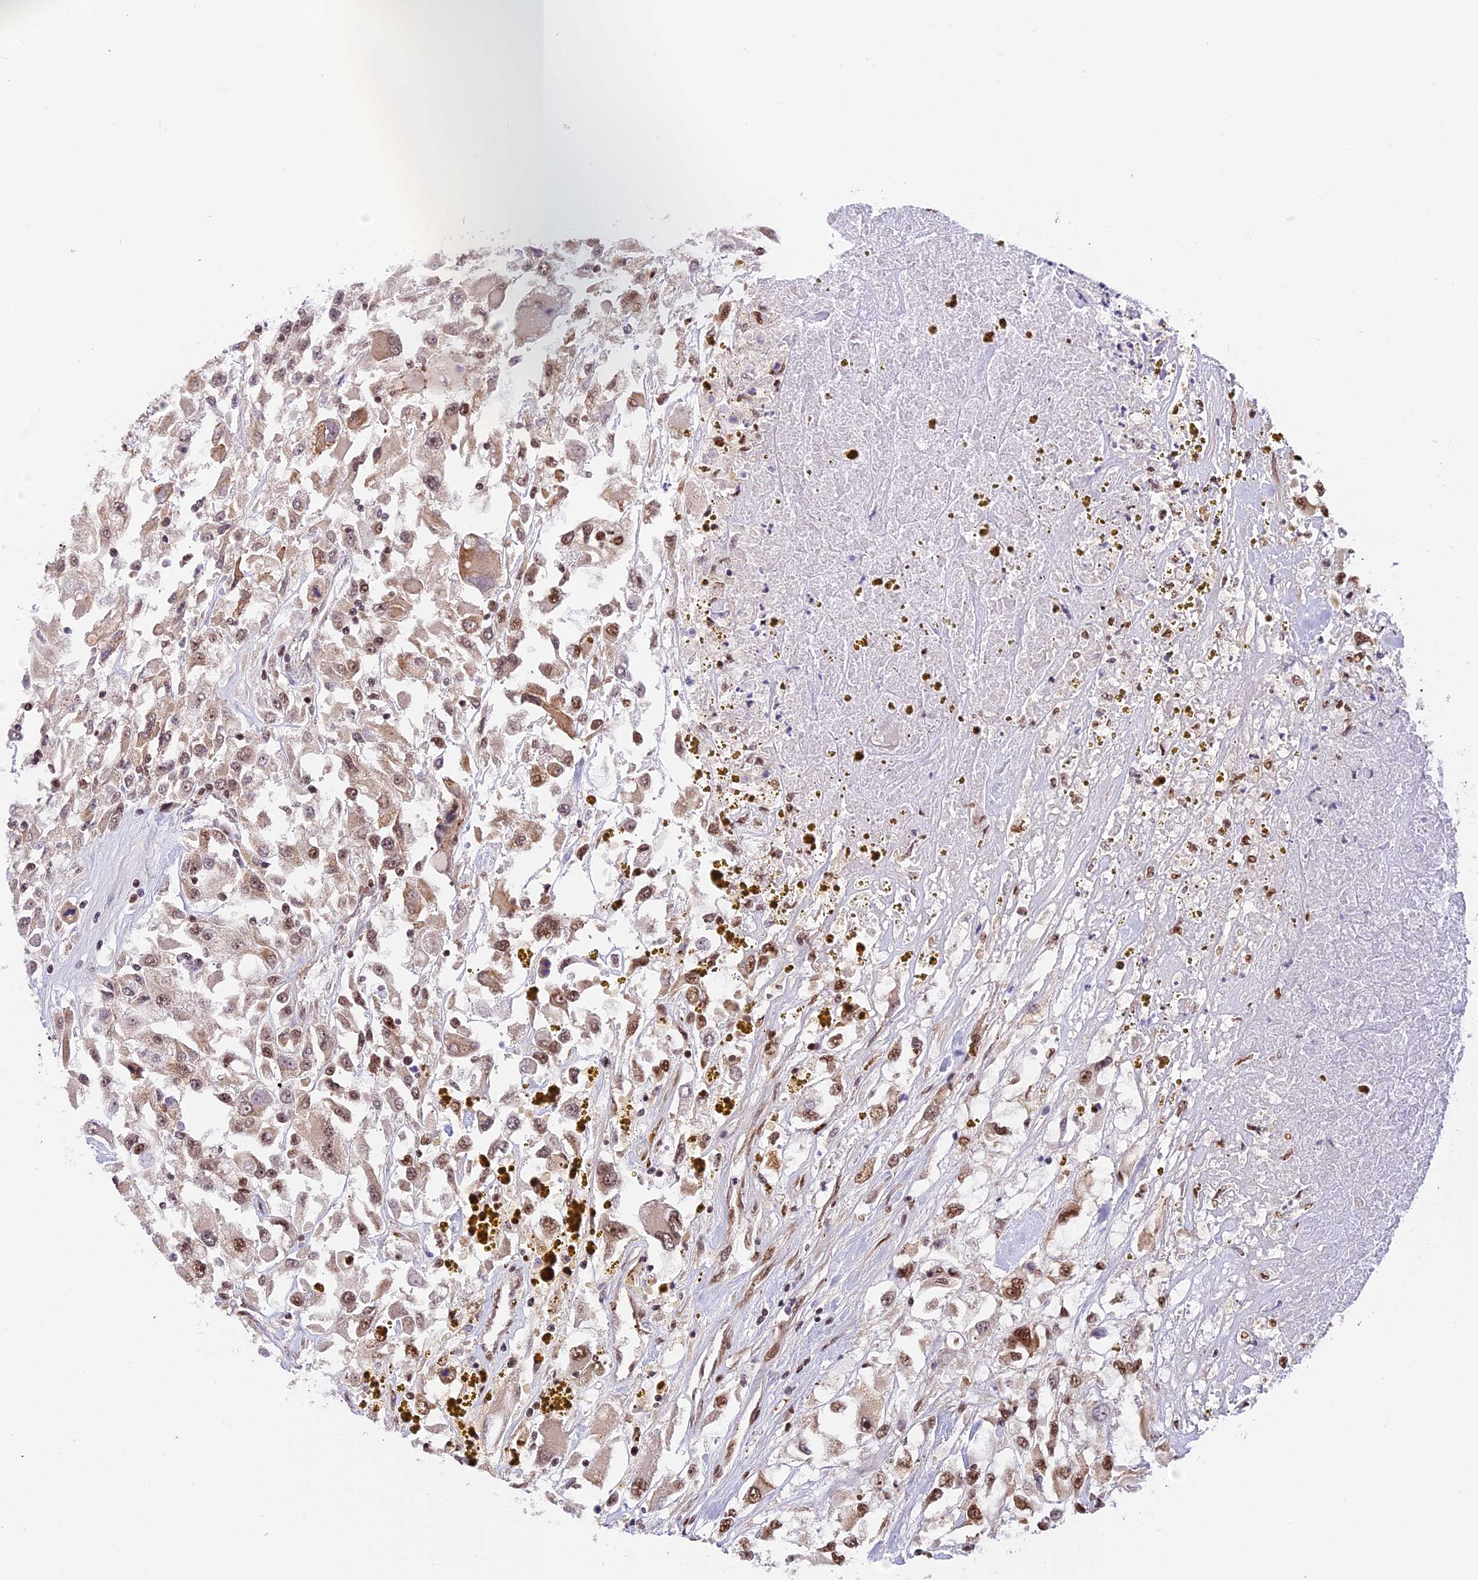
{"staining": {"intensity": "moderate", "quantity": ">75%", "location": "cytoplasmic/membranous,nuclear"}, "tissue": "renal cancer", "cell_type": "Tumor cells", "image_type": "cancer", "snomed": [{"axis": "morphology", "description": "Adenocarcinoma, NOS"}, {"axis": "topography", "description": "Kidney"}], "caption": "This image demonstrates immunohistochemistry staining of human renal adenocarcinoma, with medium moderate cytoplasmic/membranous and nuclear staining in approximately >75% of tumor cells.", "gene": "RAMAC", "patient": {"sex": "female", "age": 52}}